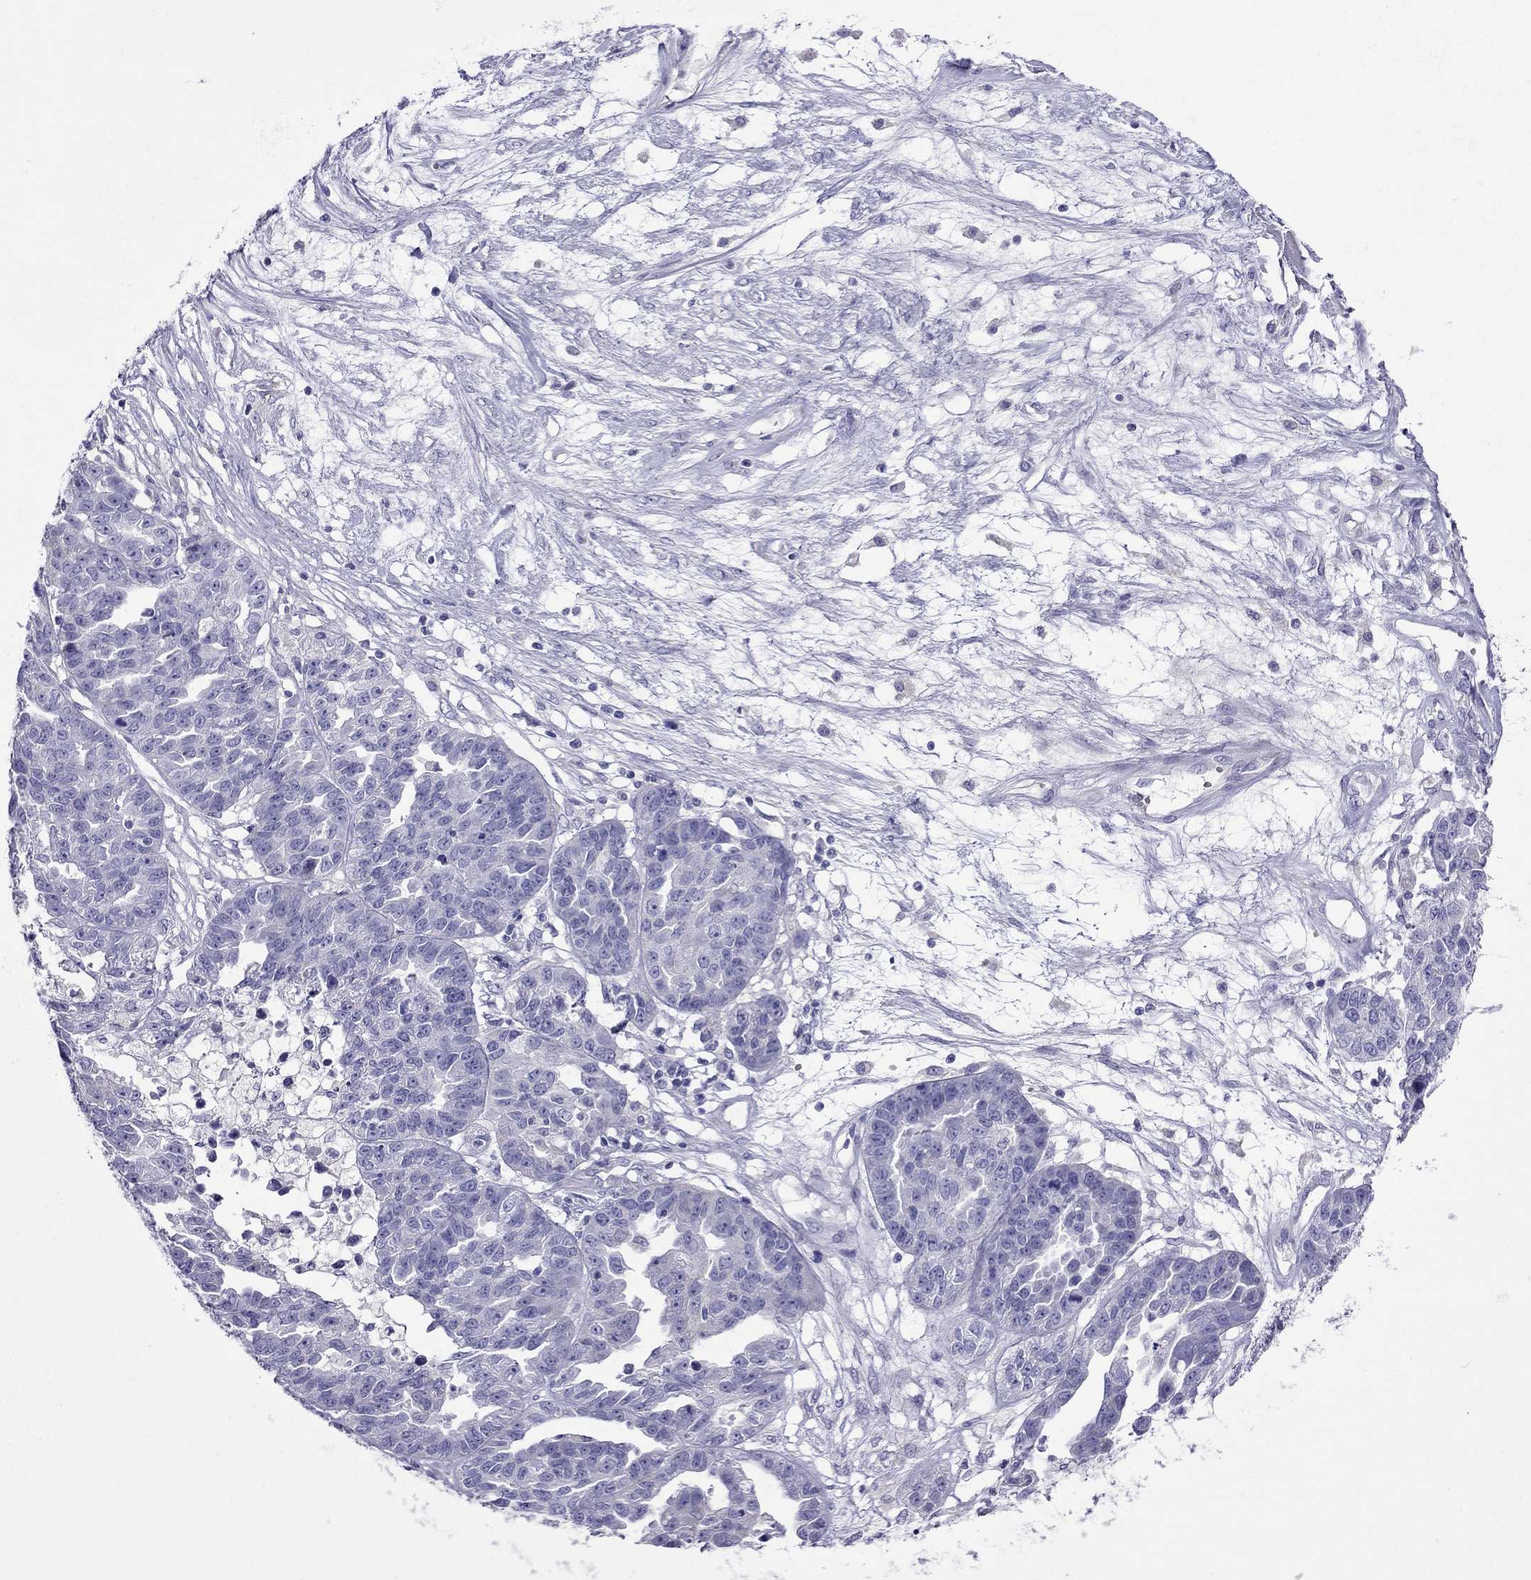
{"staining": {"intensity": "negative", "quantity": "none", "location": "none"}, "tissue": "ovarian cancer", "cell_type": "Tumor cells", "image_type": "cancer", "snomed": [{"axis": "morphology", "description": "Cystadenocarcinoma, serous, NOS"}, {"axis": "topography", "description": "Ovary"}], "caption": "This is an IHC micrograph of human ovarian cancer (serous cystadenocarcinoma). There is no positivity in tumor cells.", "gene": "TDRD1", "patient": {"sex": "female", "age": 87}}